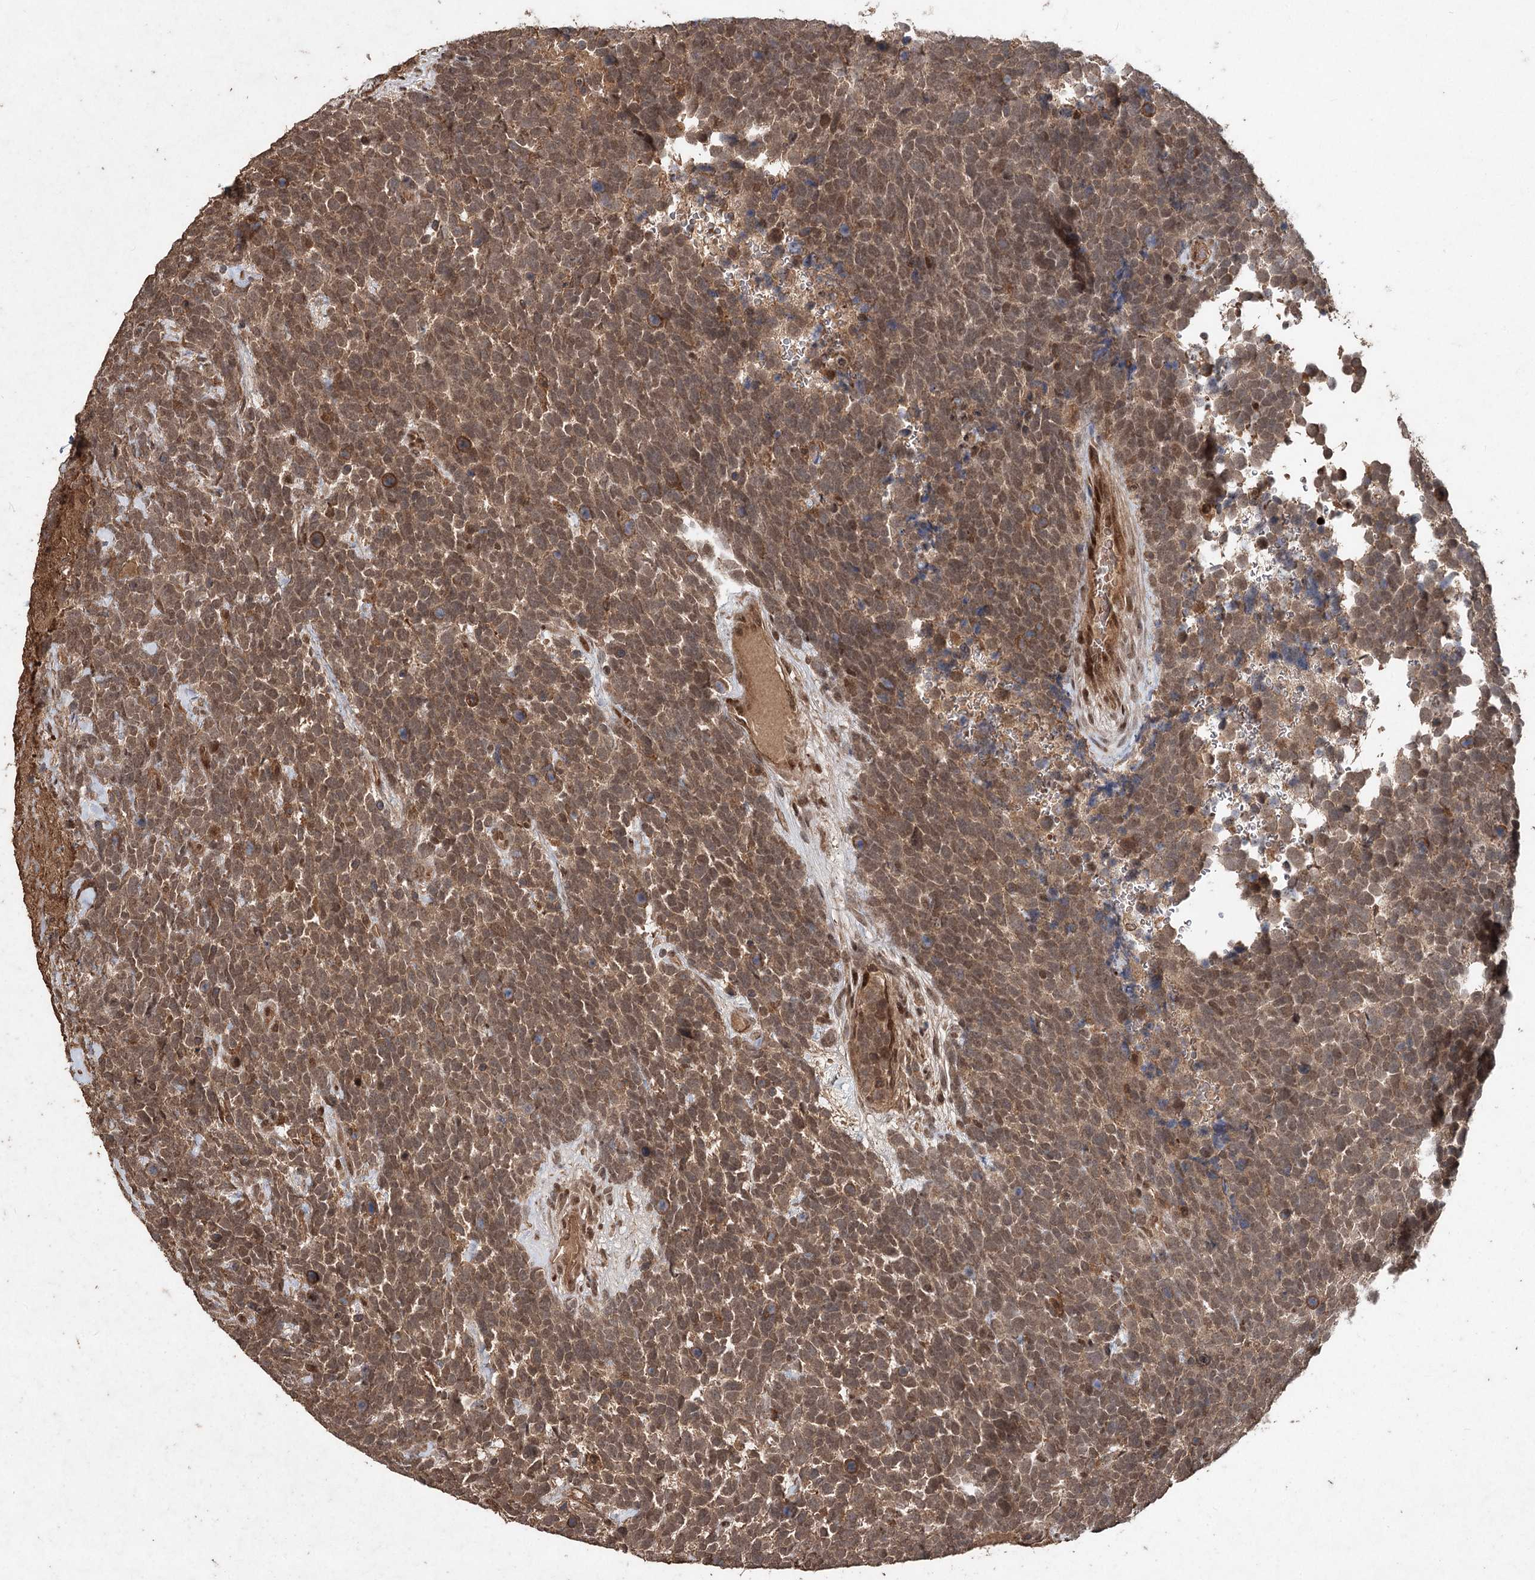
{"staining": {"intensity": "moderate", "quantity": ">75%", "location": "cytoplasmic/membranous,nuclear"}, "tissue": "urothelial cancer", "cell_type": "Tumor cells", "image_type": "cancer", "snomed": [{"axis": "morphology", "description": "Urothelial carcinoma, High grade"}, {"axis": "topography", "description": "Urinary bladder"}], "caption": "High-grade urothelial carcinoma tissue exhibits moderate cytoplasmic/membranous and nuclear staining in about >75% of tumor cells, visualized by immunohistochemistry.", "gene": "FBXO7", "patient": {"sex": "female", "age": 82}}